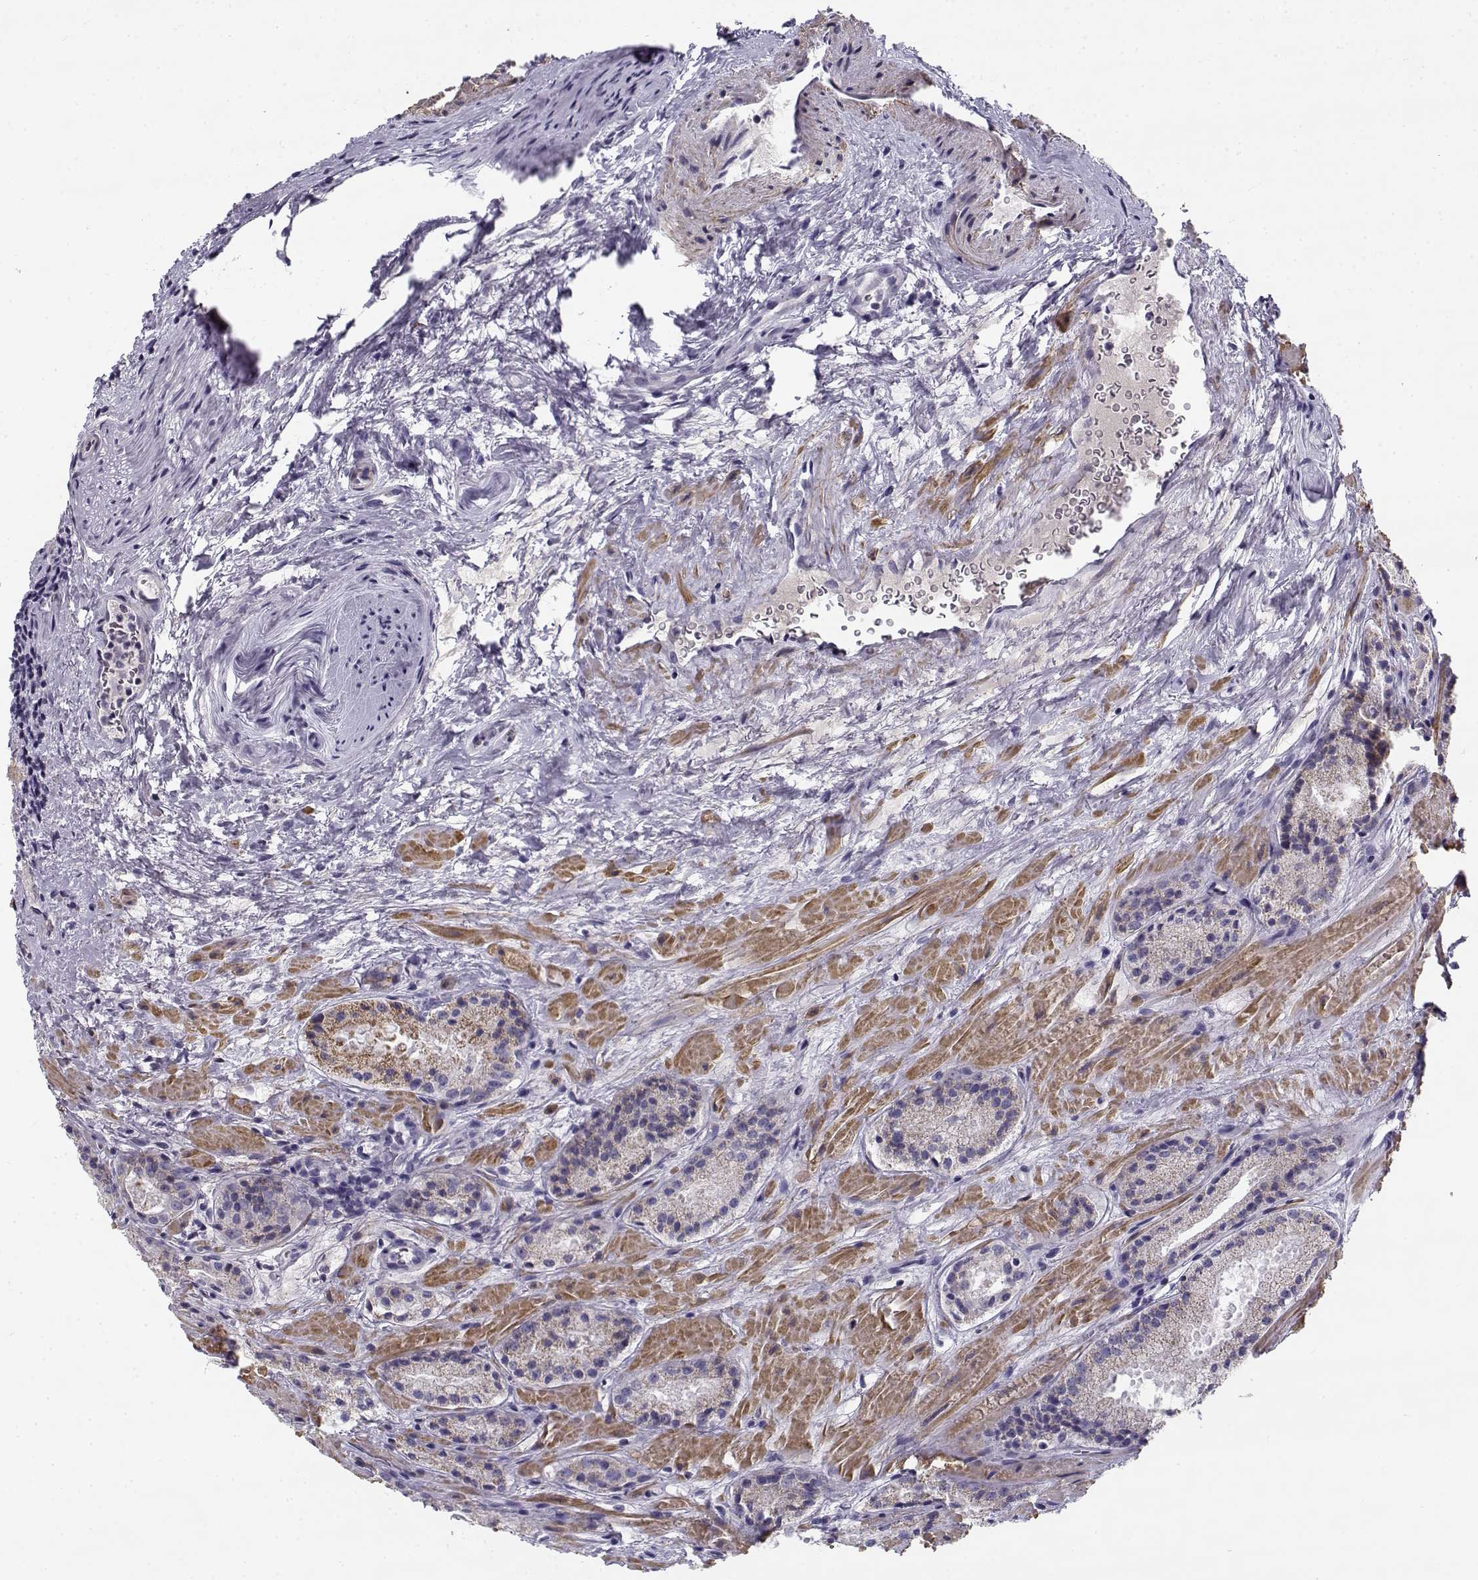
{"staining": {"intensity": "weak", "quantity": "<25%", "location": "cytoplasmic/membranous"}, "tissue": "prostate cancer", "cell_type": "Tumor cells", "image_type": "cancer", "snomed": [{"axis": "morphology", "description": "Adenocarcinoma, NOS"}, {"axis": "morphology", "description": "Adenocarcinoma, High grade"}, {"axis": "topography", "description": "Prostate"}], "caption": "The histopathology image displays no significant expression in tumor cells of prostate high-grade adenocarcinoma.", "gene": "CREB3L3", "patient": {"sex": "male", "age": 62}}